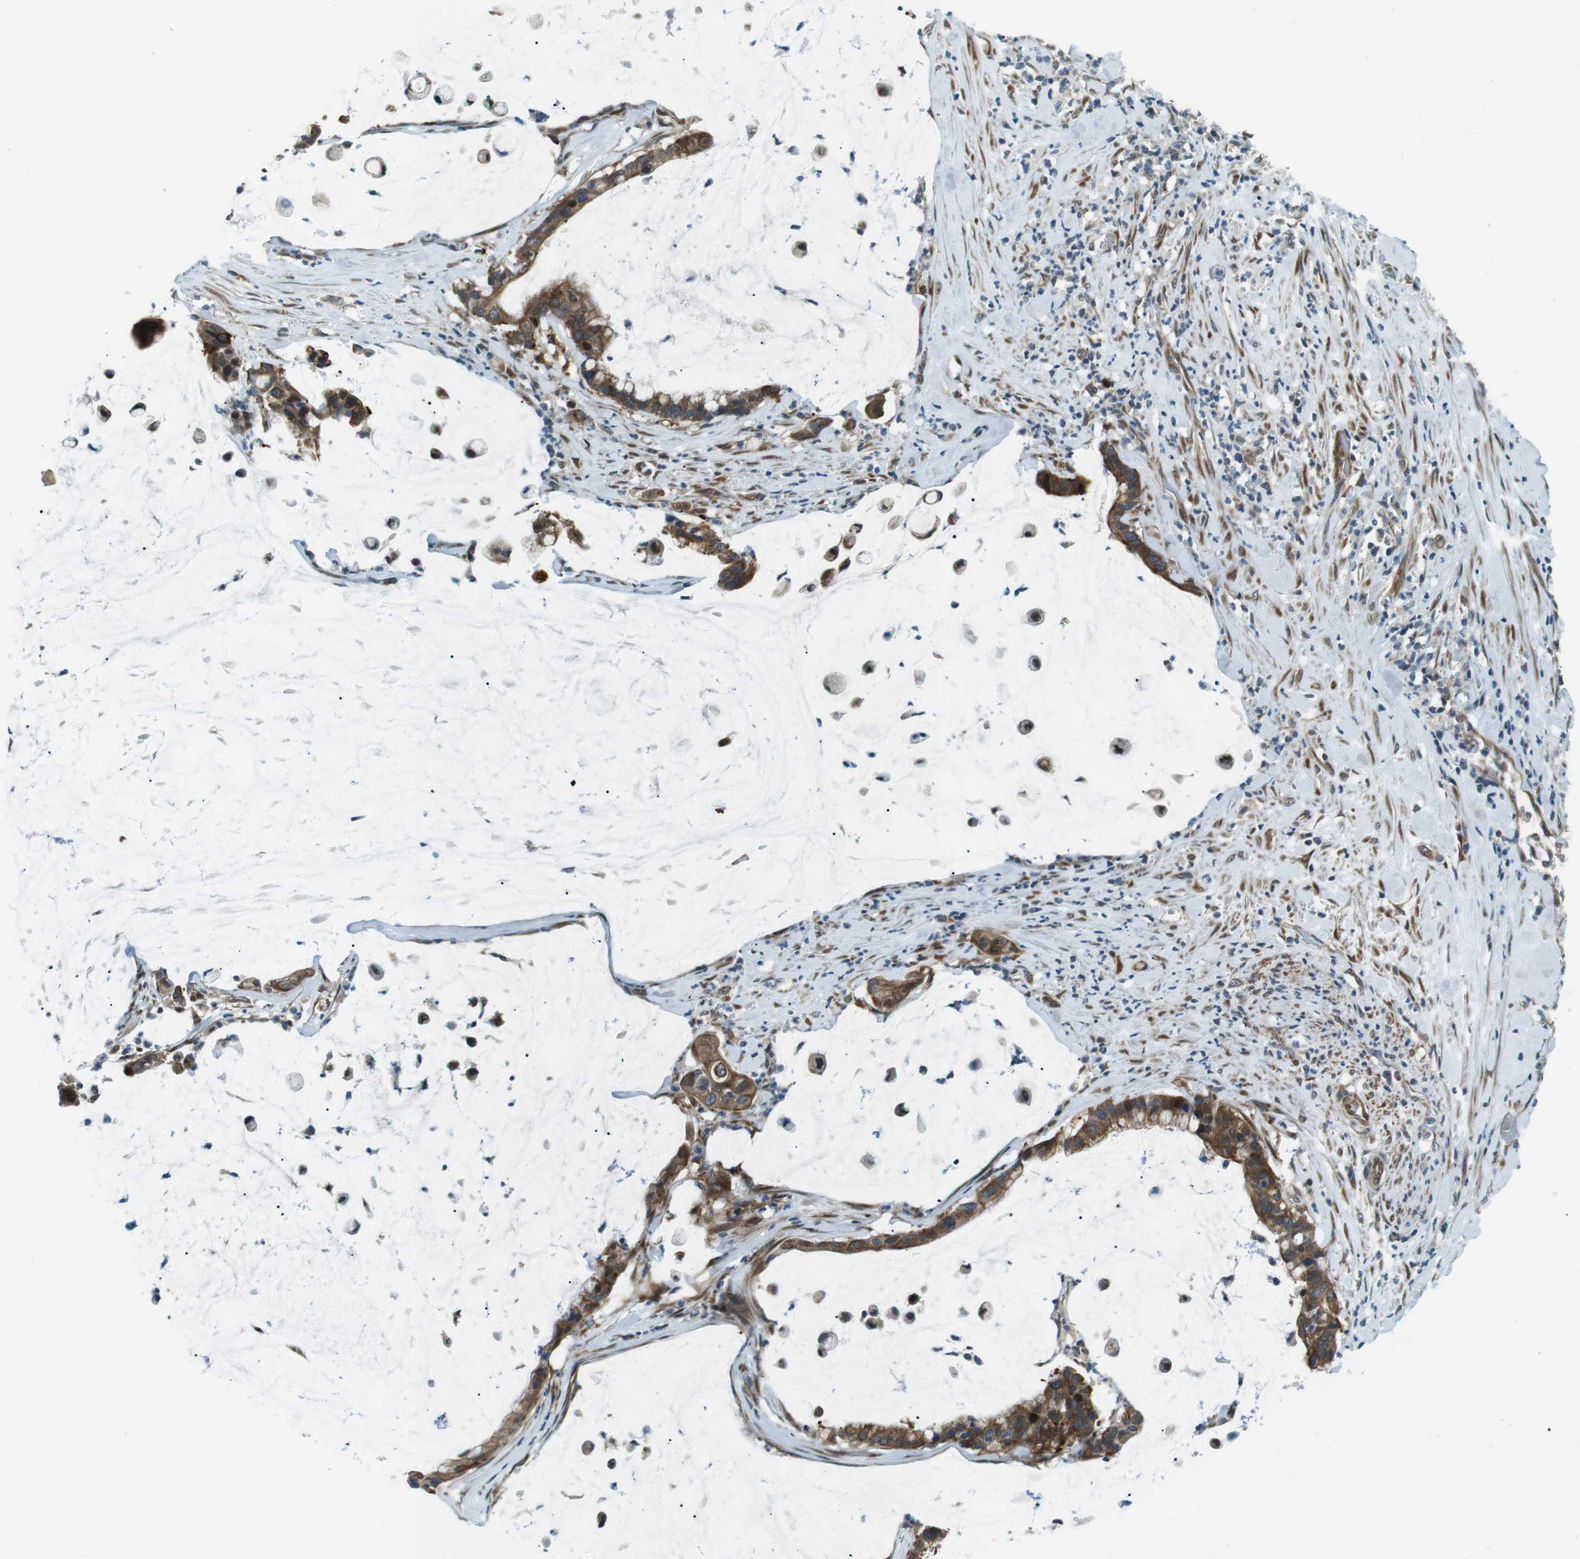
{"staining": {"intensity": "moderate", "quantity": ">75%", "location": "cytoplasmic/membranous"}, "tissue": "pancreatic cancer", "cell_type": "Tumor cells", "image_type": "cancer", "snomed": [{"axis": "morphology", "description": "Adenocarcinoma, NOS"}, {"axis": "topography", "description": "Pancreas"}], "caption": "High-magnification brightfield microscopy of pancreatic cancer (adenocarcinoma) stained with DAB (brown) and counterstained with hematoxylin (blue). tumor cells exhibit moderate cytoplasmic/membranous positivity is seen in approximately>75% of cells. (DAB (3,3'-diaminobenzidine) IHC, brown staining for protein, blue staining for nuclei).", "gene": "TMEM74", "patient": {"sex": "male", "age": 41}}